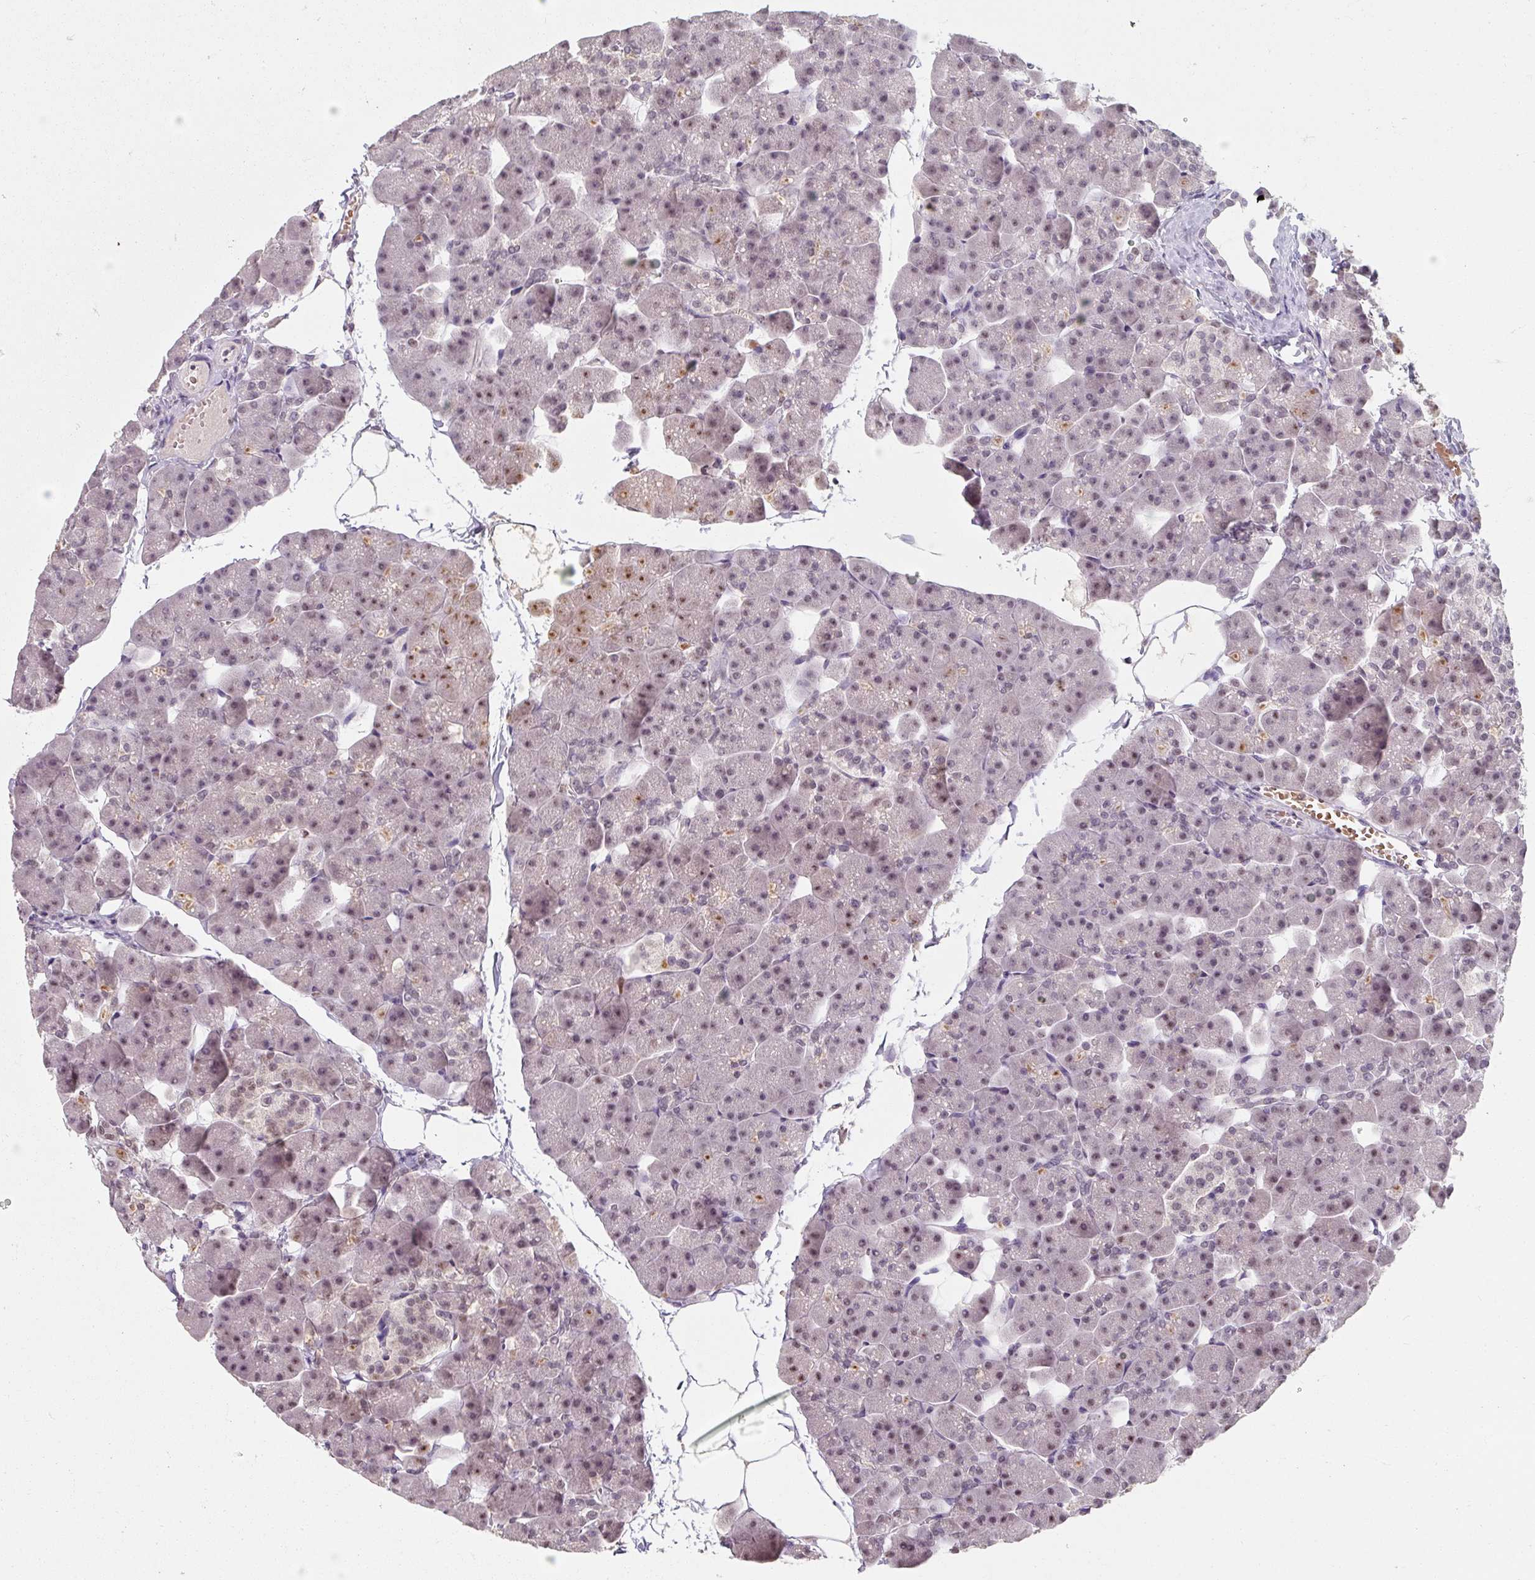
{"staining": {"intensity": "moderate", "quantity": "25%-75%", "location": "nuclear"}, "tissue": "pancreas", "cell_type": "Exocrine glandular cells", "image_type": "normal", "snomed": [{"axis": "morphology", "description": "Normal tissue, NOS"}, {"axis": "topography", "description": "Pancreas"}], "caption": "Exocrine glandular cells demonstrate medium levels of moderate nuclear positivity in about 25%-75% of cells in normal human pancreas.", "gene": "ENSG00000291316", "patient": {"sex": "male", "age": 35}}